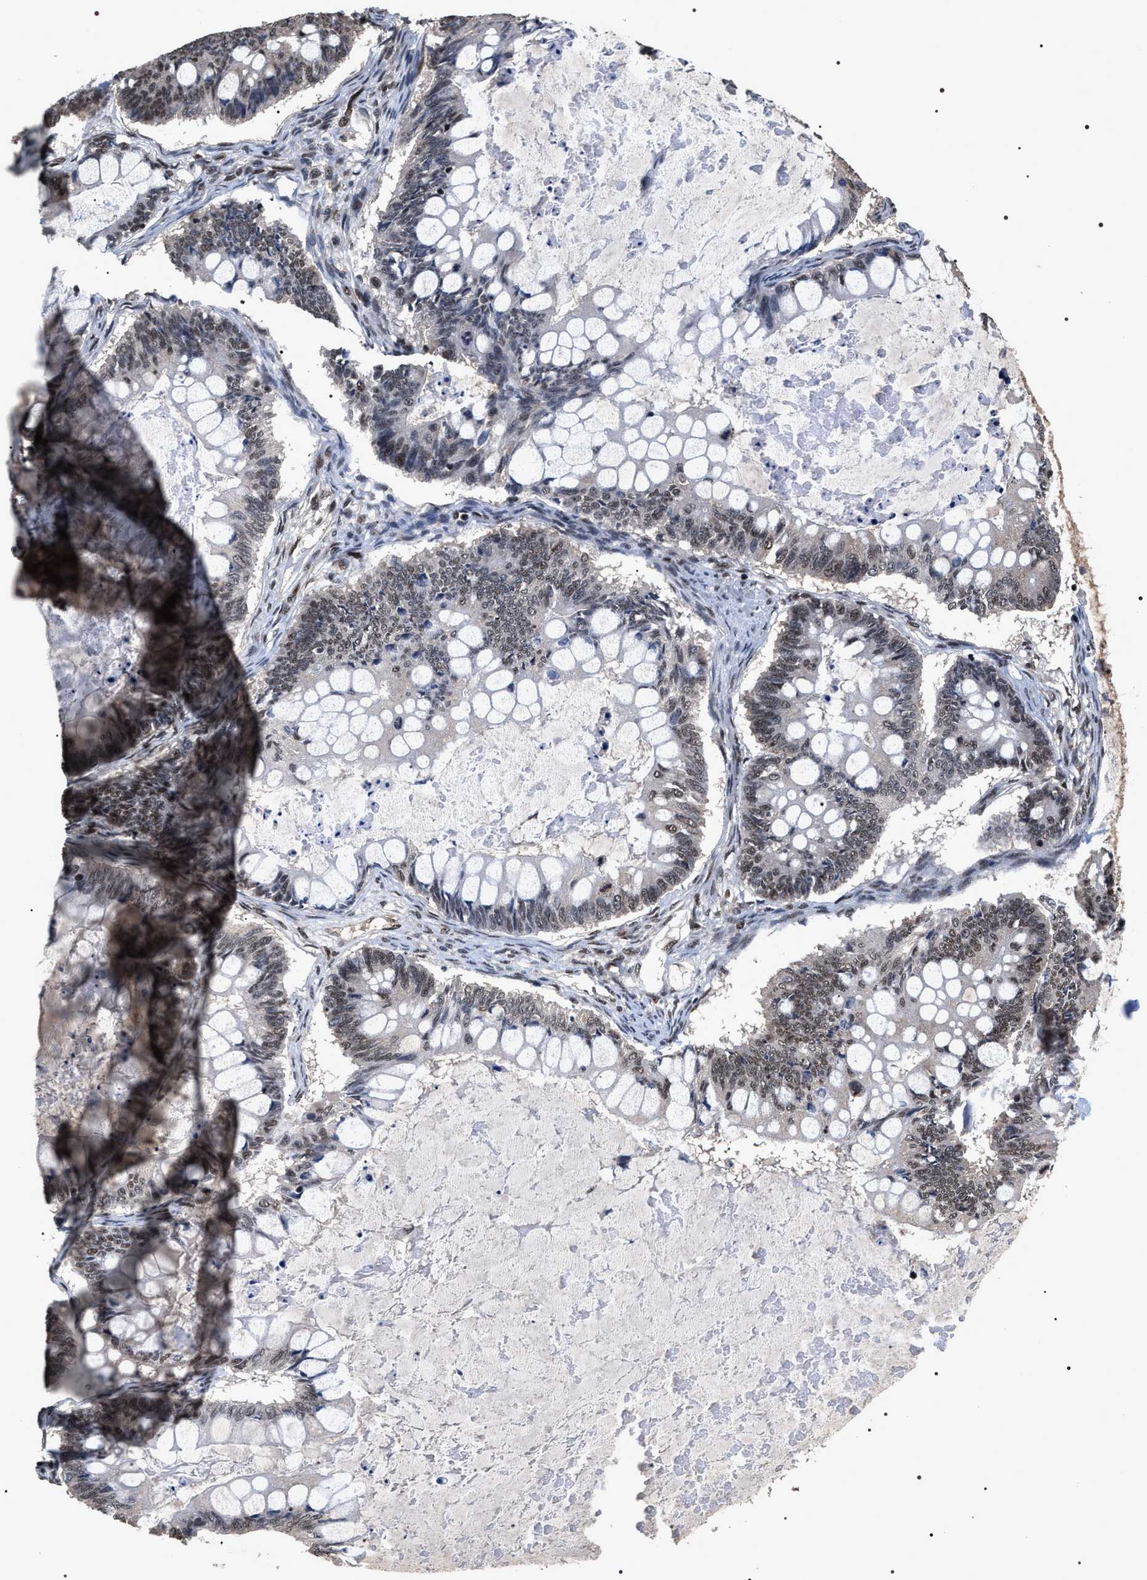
{"staining": {"intensity": "weak", "quantity": "25%-75%", "location": "nuclear"}, "tissue": "ovarian cancer", "cell_type": "Tumor cells", "image_type": "cancer", "snomed": [{"axis": "morphology", "description": "Cystadenocarcinoma, mucinous, NOS"}, {"axis": "topography", "description": "Ovary"}], "caption": "Protein expression analysis of human ovarian cancer (mucinous cystadenocarcinoma) reveals weak nuclear staining in about 25%-75% of tumor cells.", "gene": "RRP1B", "patient": {"sex": "female", "age": 61}}